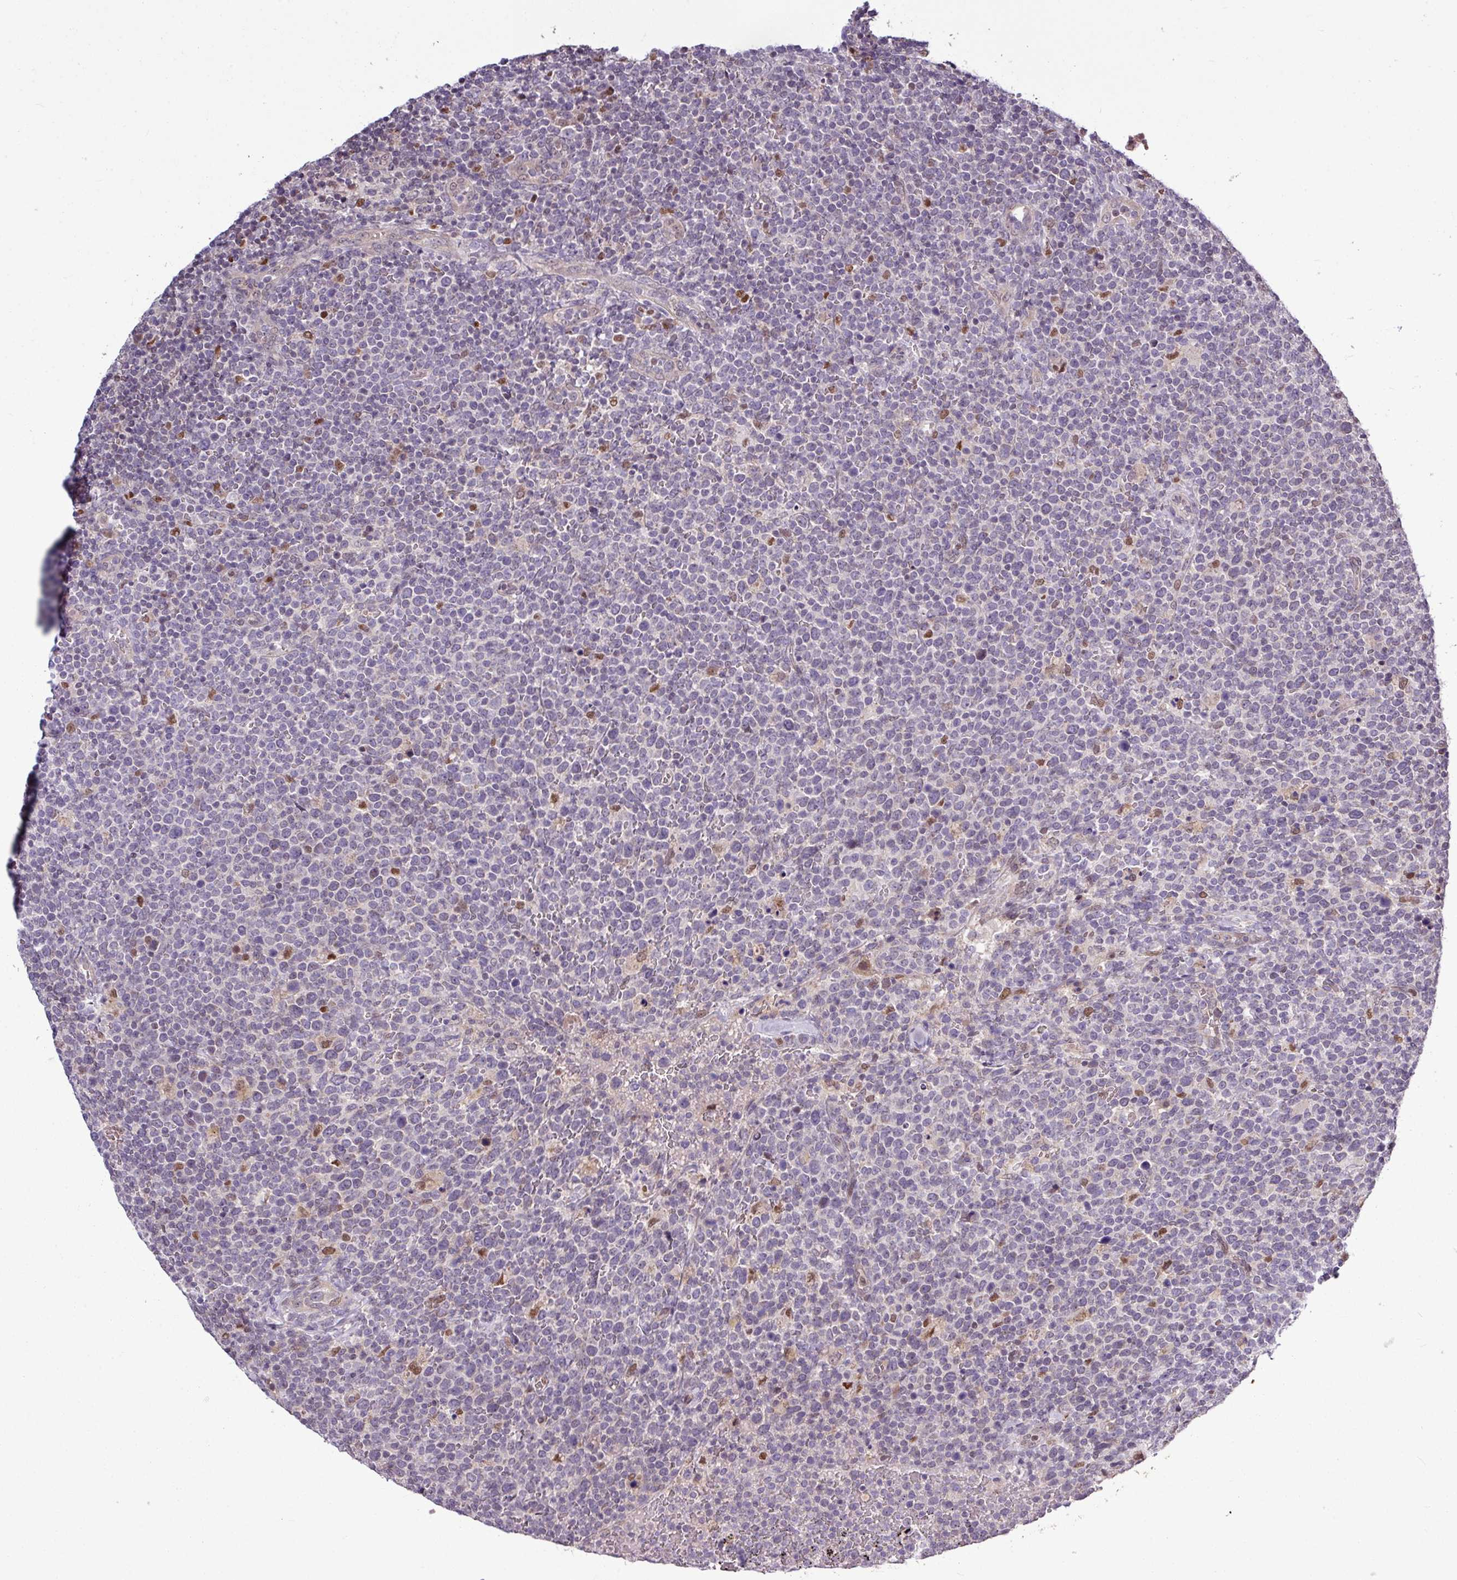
{"staining": {"intensity": "negative", "quantity": "none", "location": "none"}, "tissue": "lymphoma", "cell_type": "Tumor cells", "image_type": "cancer", "snomed": [{"axis": "morphology", "description": "Malignant lymphoma, non-Hodgkin's type, High grade"}, {"axis": "topography", "description": "Lymph node"}], "caption": "There is no significant staining in tumor cells of high-grade malignant lymphoma, non-Hodgkin's type.", "gene": "SKIC2", "patient": {"sex": "male", "age": 61}}